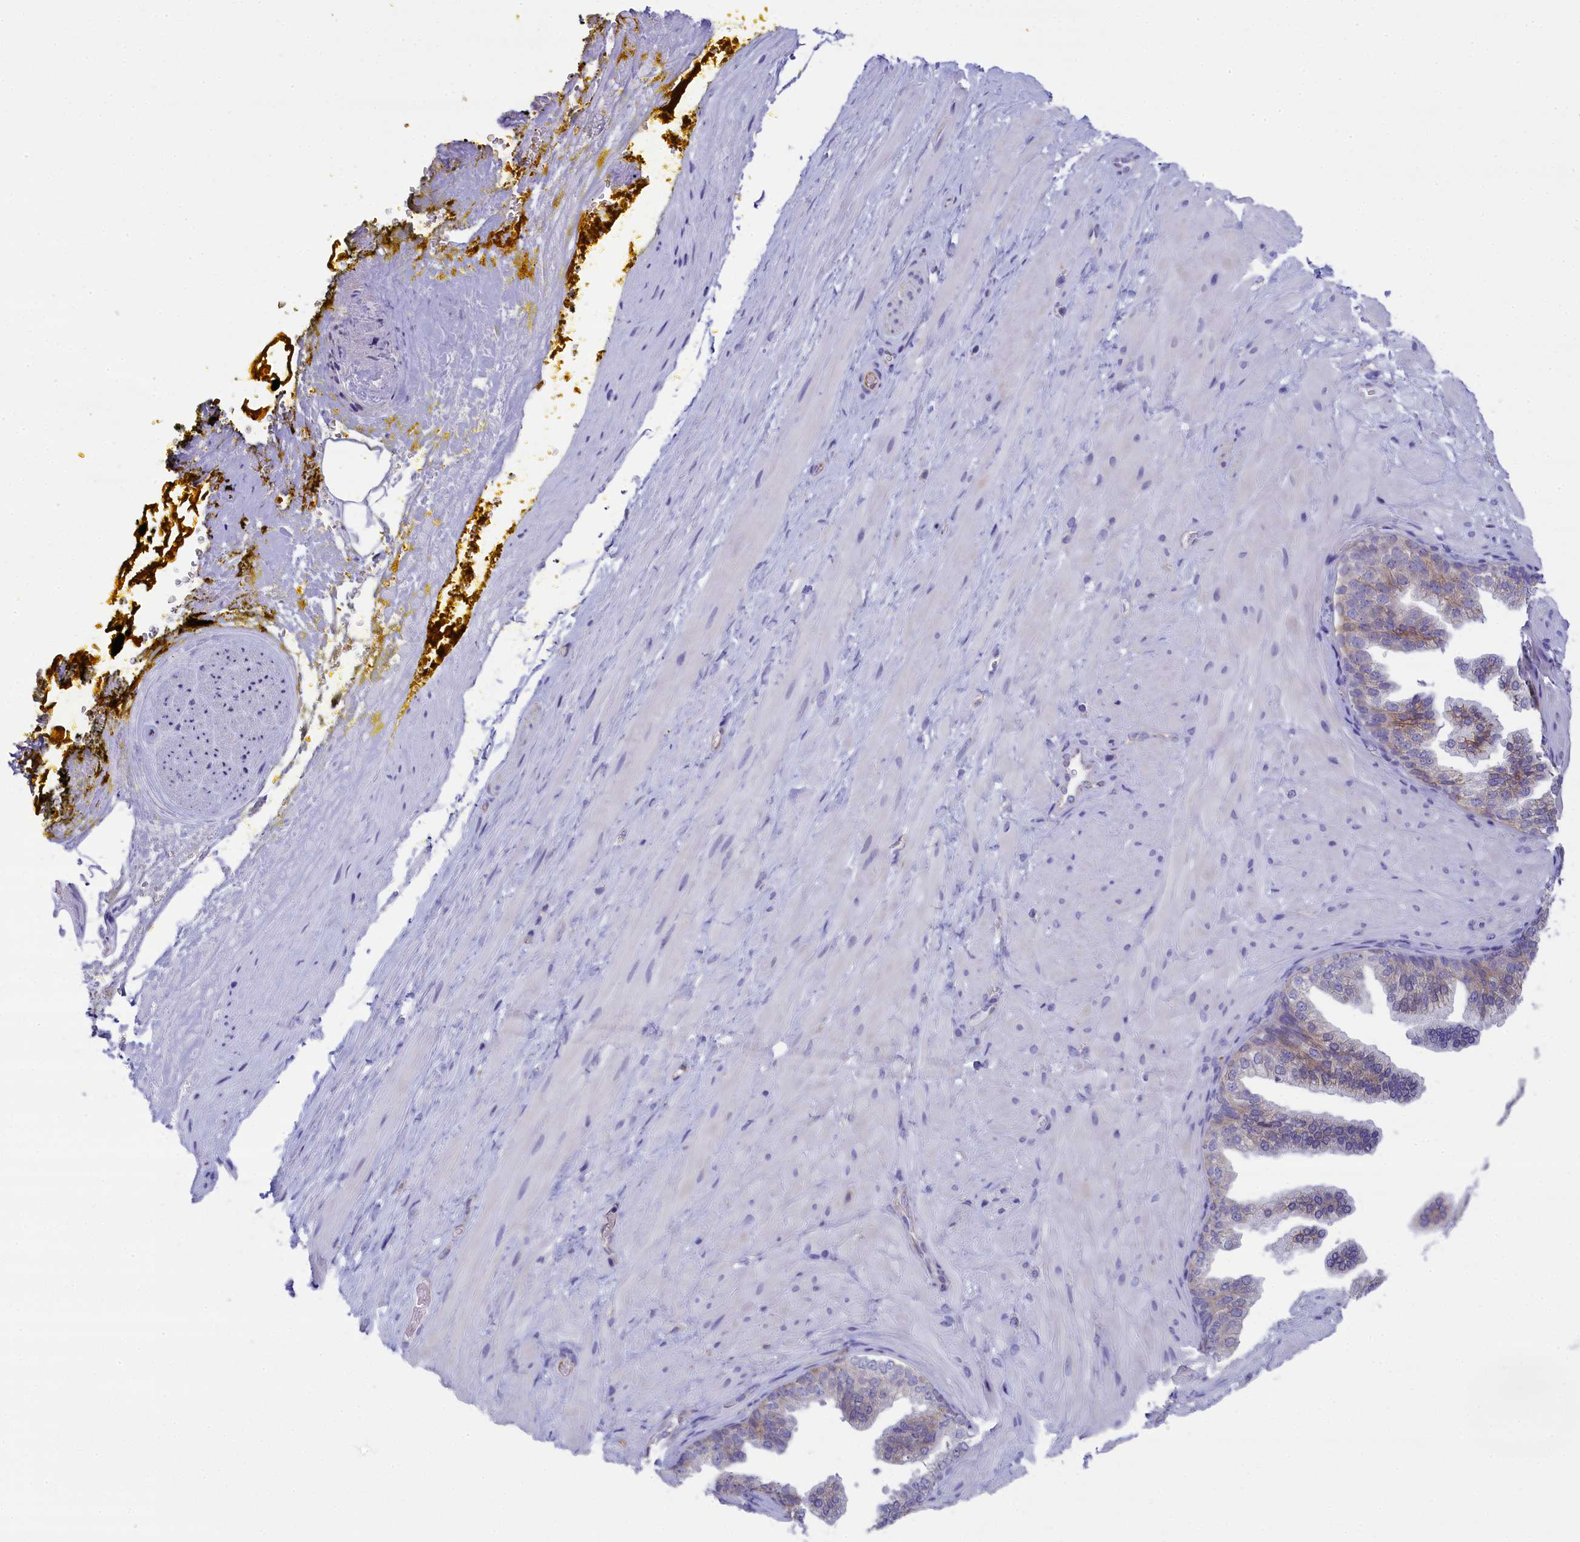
{"staining": {"intensity": "negative", "quantity": "none", "location": "none"}, "tissue": "adipose tissue", "cell_type": "Adipocytes", "image_type": "normal", "snomed": [{"axis": "morphology", "description": "Normal tissue, NOS"}, {"axis": "morphology", "description": "Adenocarcinoma, Low grade"}, {"axis": "topography", "description": "Prostate"}, {"axis": "topography", "description": "Peripheral nerve tissue"}], "caption": "This is an IHC image of normal human adipose tissue. There is no expression in adipocytes.", "gene": "TACSTD2", "patient": {"sex": "male", "age": 63}}